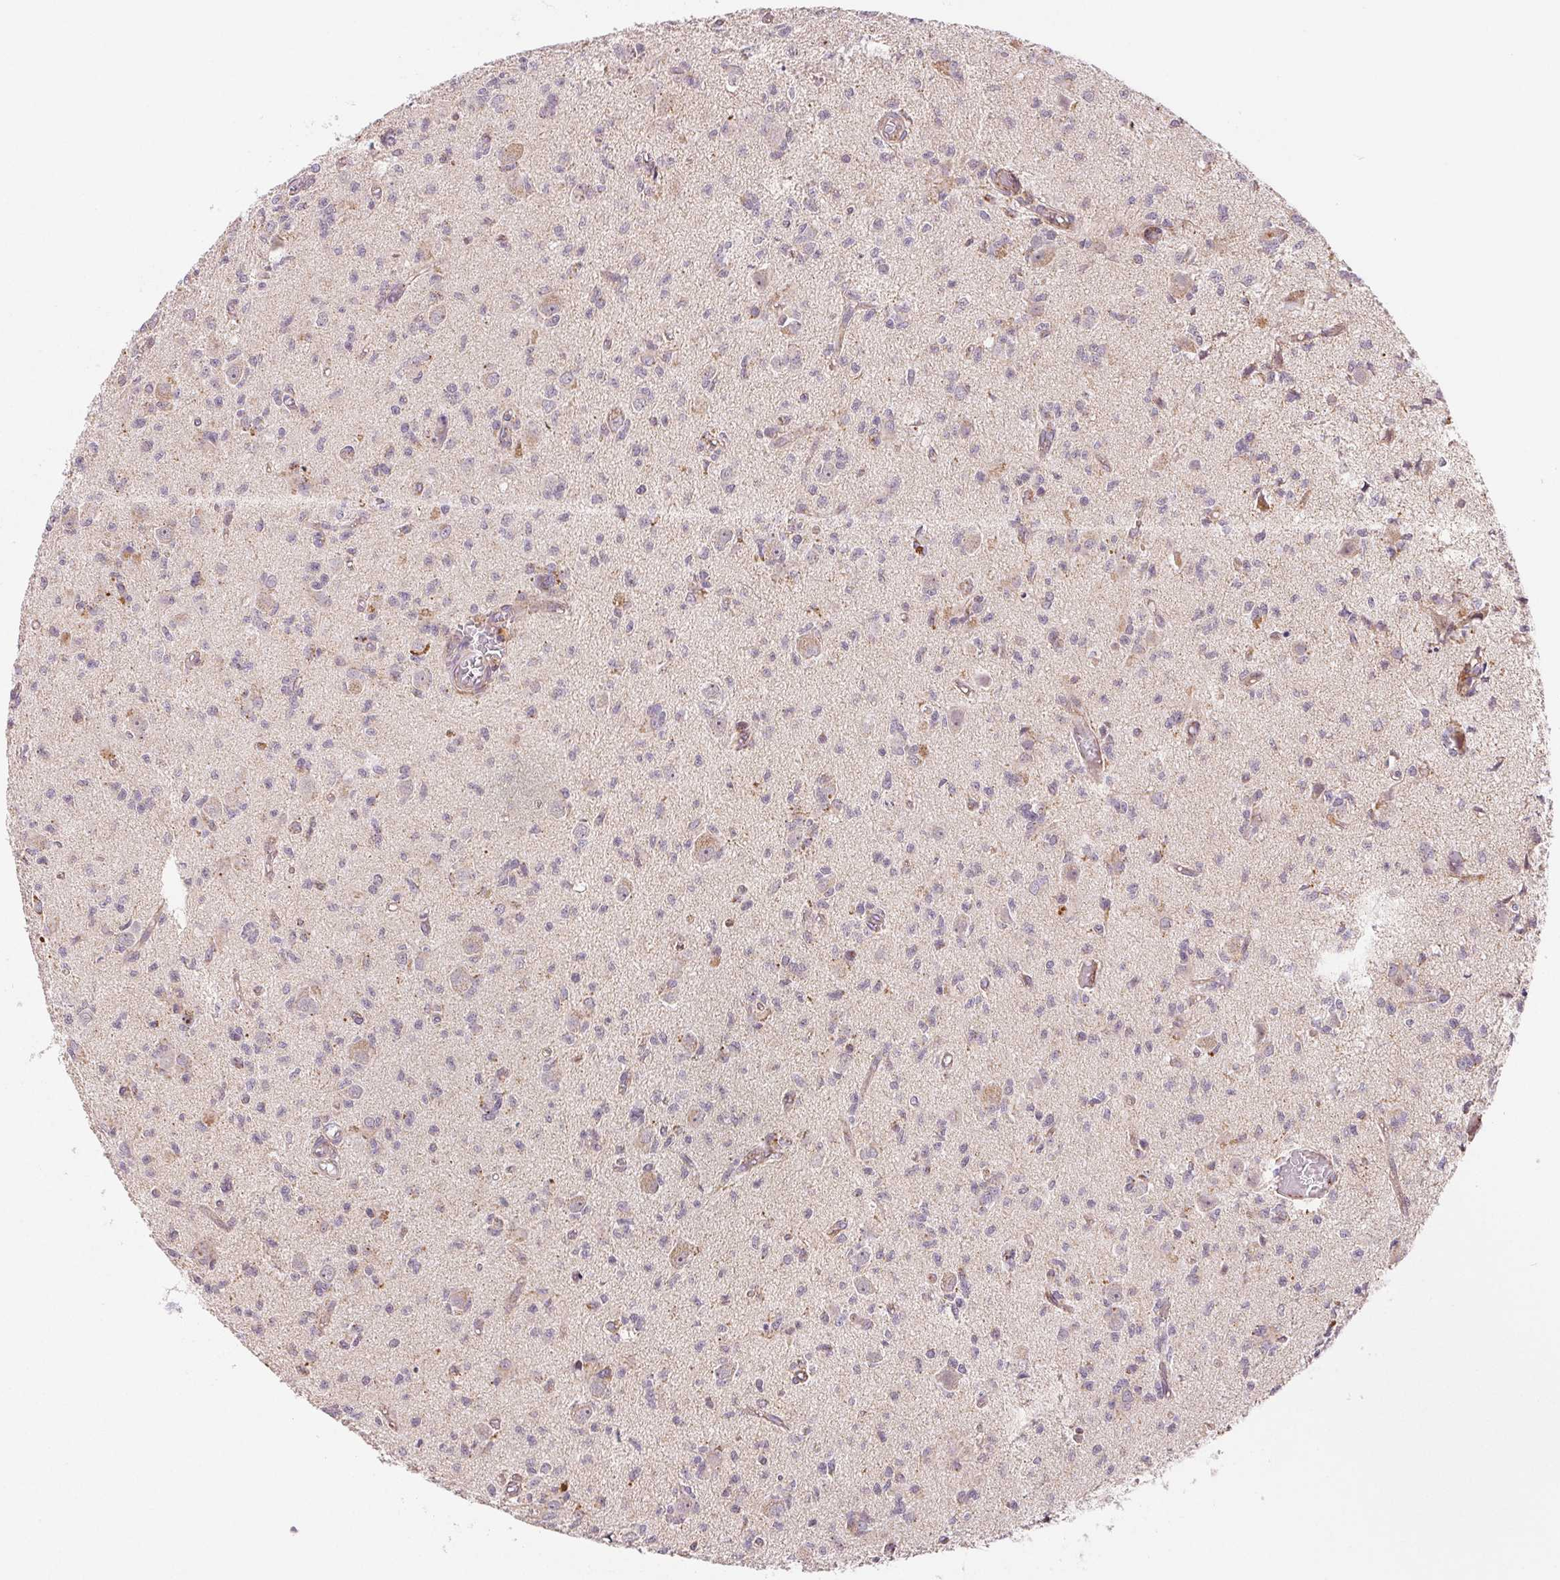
{"staining": {"intensity": "weak", "quantity": "<25%", "location": "cytoplasmic/membranous"}, "tissue": "glioma", "cell_type": "Tumor cells", "image_type": "cancer", "snomed": [{"axis": "morphology", "description": "Glioma, malignant, Low grade"}, {"axis": "topography", "description": "Brain"}], "caption": "The immunohistochemistry (IHC) micrograph has no significant expression in tumor cells of glioma tissue.", "gene": "HINT2", "patient": {"sex": "male", "age": 64}}